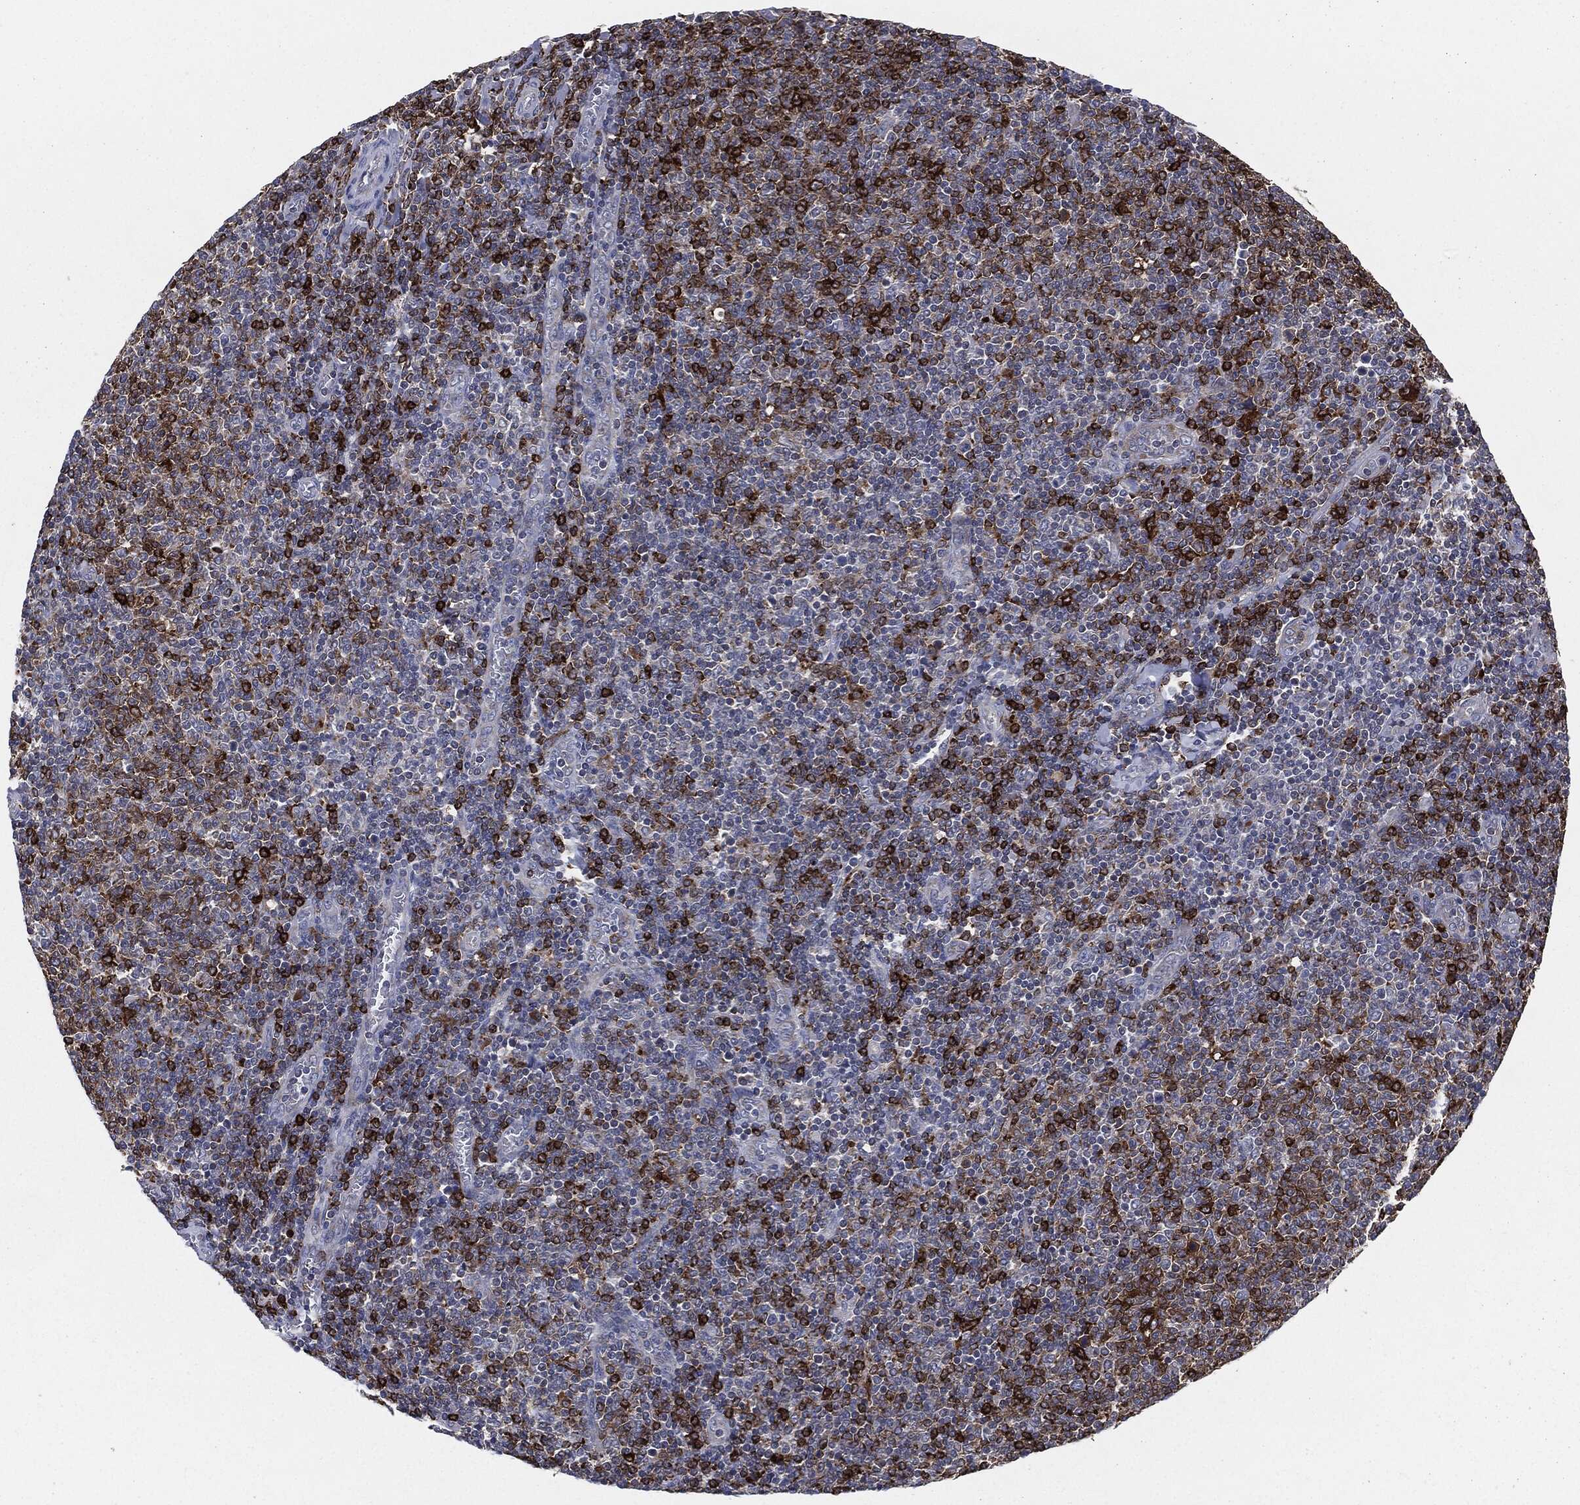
{"staining": {"intensity": "strong", "quantity": "25%-75%", "location": "cytoplasmic/membranous"}, "tissue": "lymphoma", "cell_type": "Tumor cells", "image_type": "cancer", "snomed": [{"axis": "morphology", "description": "Malignant lymphoma, non-Hodgkin's type, Low grade"}, {"axis": "topography", "description": "Lymph node"}], "caption": "About 25%-75% of tumor cells in human lymphoma exhibit strong cytoplasmic/membranous protein staining as visualized by brown immunohistochemical staining.", "gene": "TMEM11", "patient": {"sex": "male", "age": 52}}